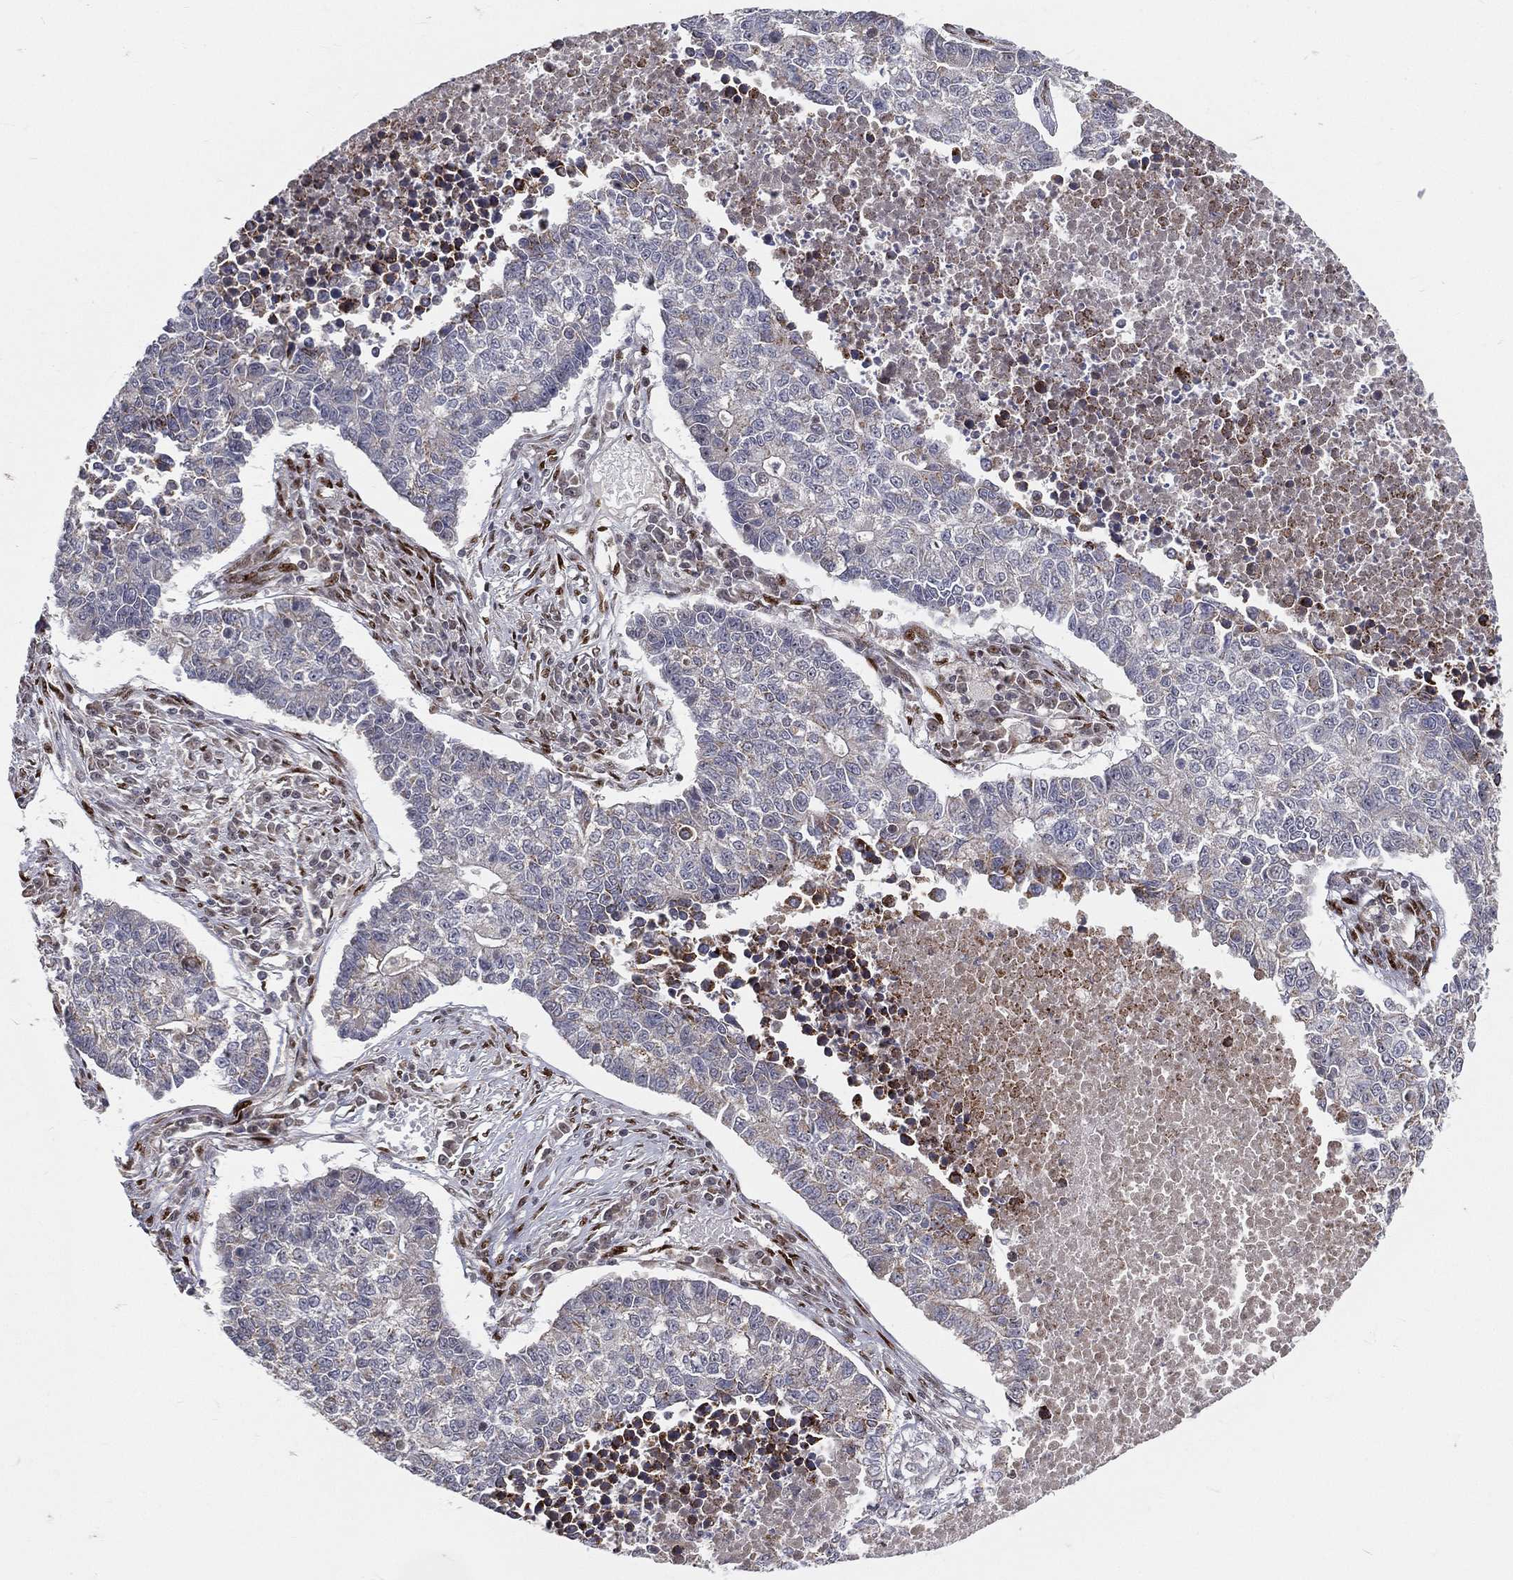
{"staining": {"intensity": "moderate", "quantity": "<25%", "location": "cytoplasmic/membranous"}, "tissue": "lung cancer", "cell_type": "Tumor cells", "image_type": "cancer", "snomed": [{"axis": "morphology", "description": "Adenocarcinoma, NOS"}, {"axis": "topography", "description": "Lung"}], "caption": "This photomicrograph demonstrates immunohistochemistry (IHC) staining of lung cancer, with low moderate cytoplasmic/membranous expression in about <25% of tumor cells.", "gene": "ZEB1", "patient": {"sex": "male", "age": 57}}